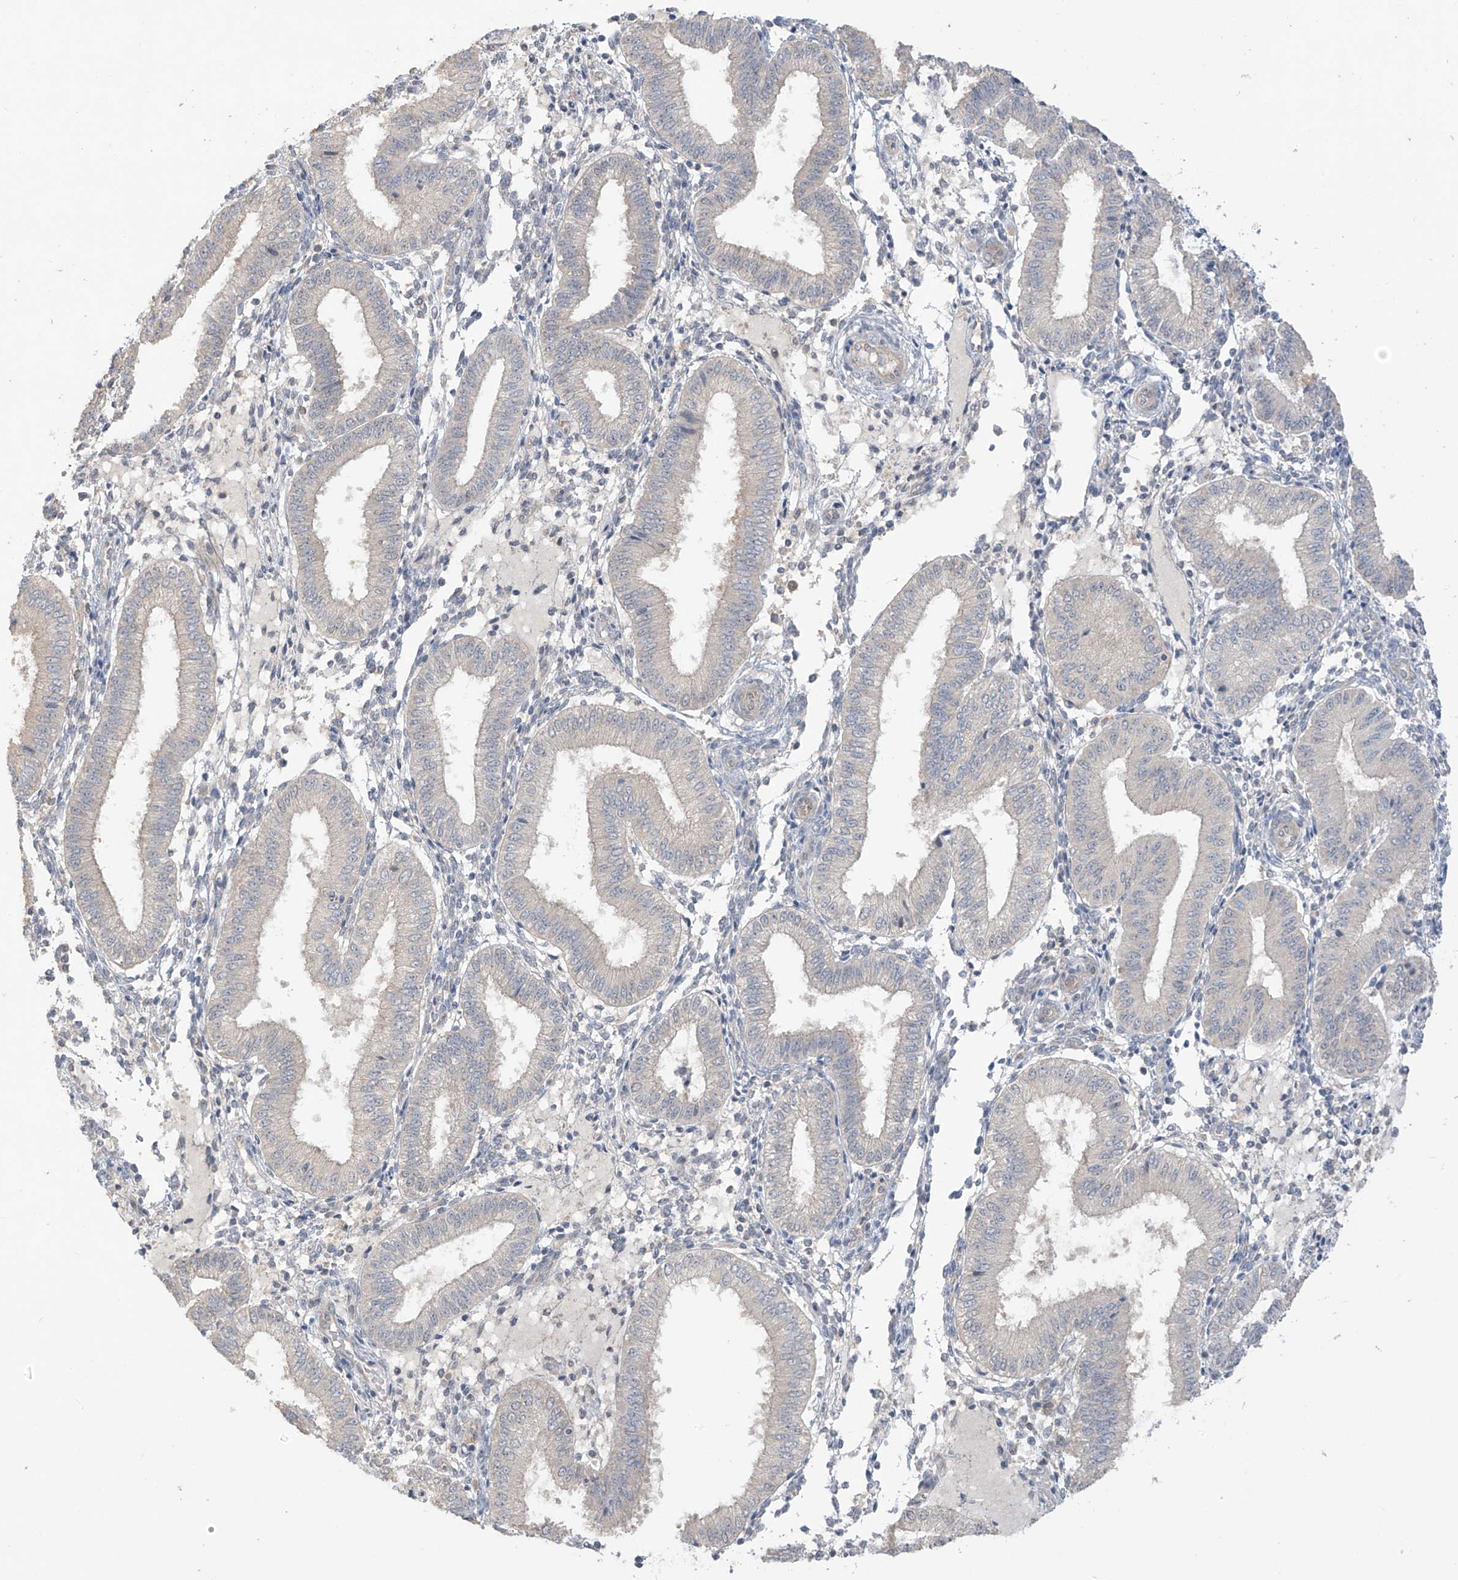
{"staining": {"intensity": "negative", "quantity": "none", "location": "none"}, "tissue": "endometrium", "cell_type": "Cells in endometrial stroma", "image_type": "normal", "snomed": [{"axis": "morphology", "description": "Normal tissue, NOS"}, {"axis": "topography", "description": "Endometrium"}], "caption": "A high-resolution image shows IHC staining of benign endometrium, which displays no significant positivity in cells in endometrial stroma.", "gene": "ANGEL2", "patient": {"sex": "female", "age": 39}}